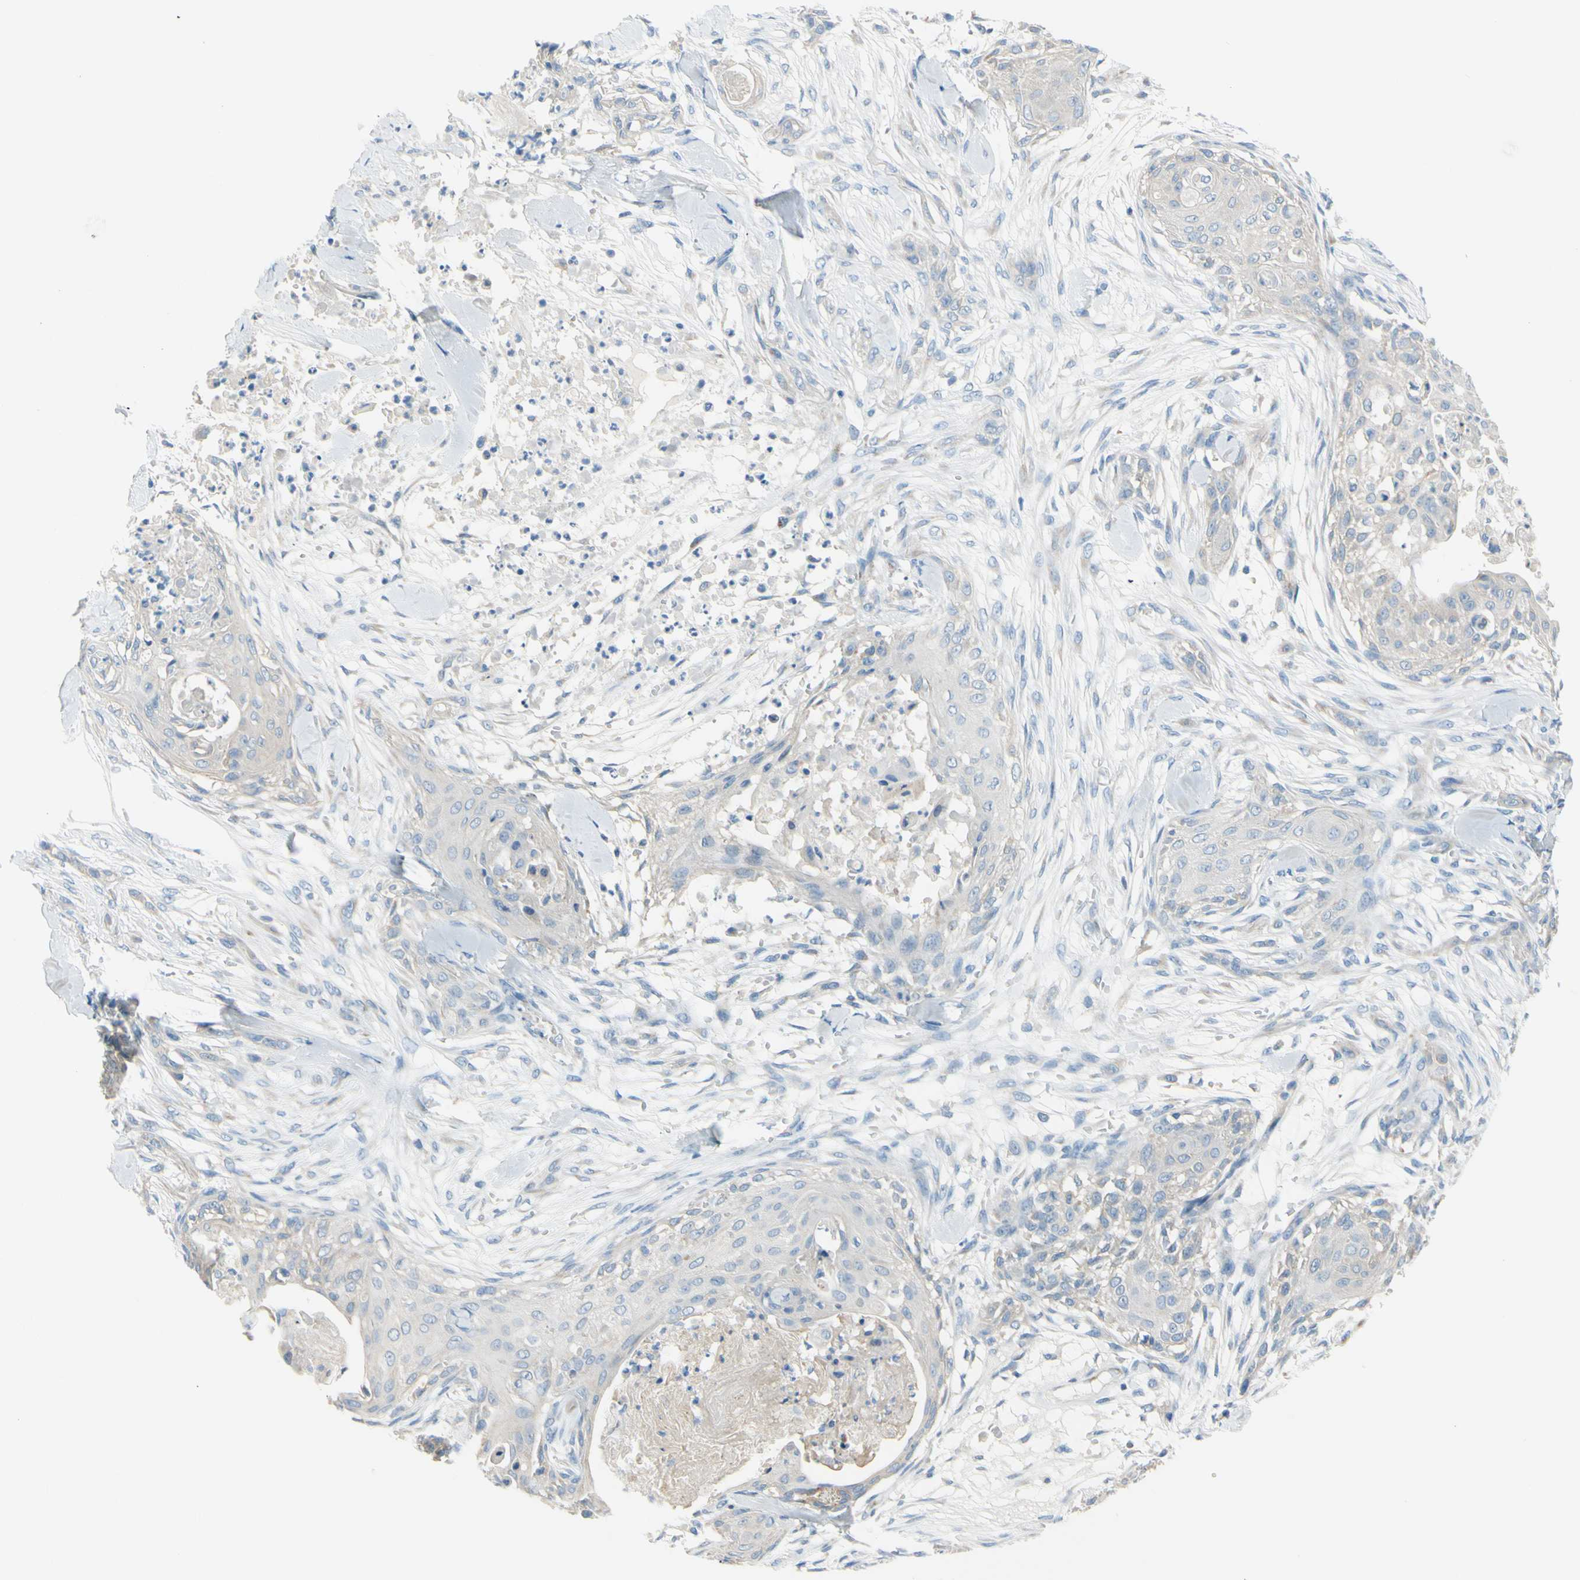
{"staining": {"intensity": "negative", "quantity": "none", "location": "none"}, "tissue": "skin cancer", "cell_type": "Tumor cells", "image_type": "cancer", "snomed": [{"axis": "morphology", "description": "Squamous cell carcinoma, NOS"}, {"axis": "topography", "description": "Skin"}], "caption": "Immunohistochemistry photomicrograph of skin cancer (squamous cell carcinoma) stained for a protein (brown), which shows no expression in tumor cells.", "gene": "FRMD4B", "patient": {"sex": "female", "age": 59}}